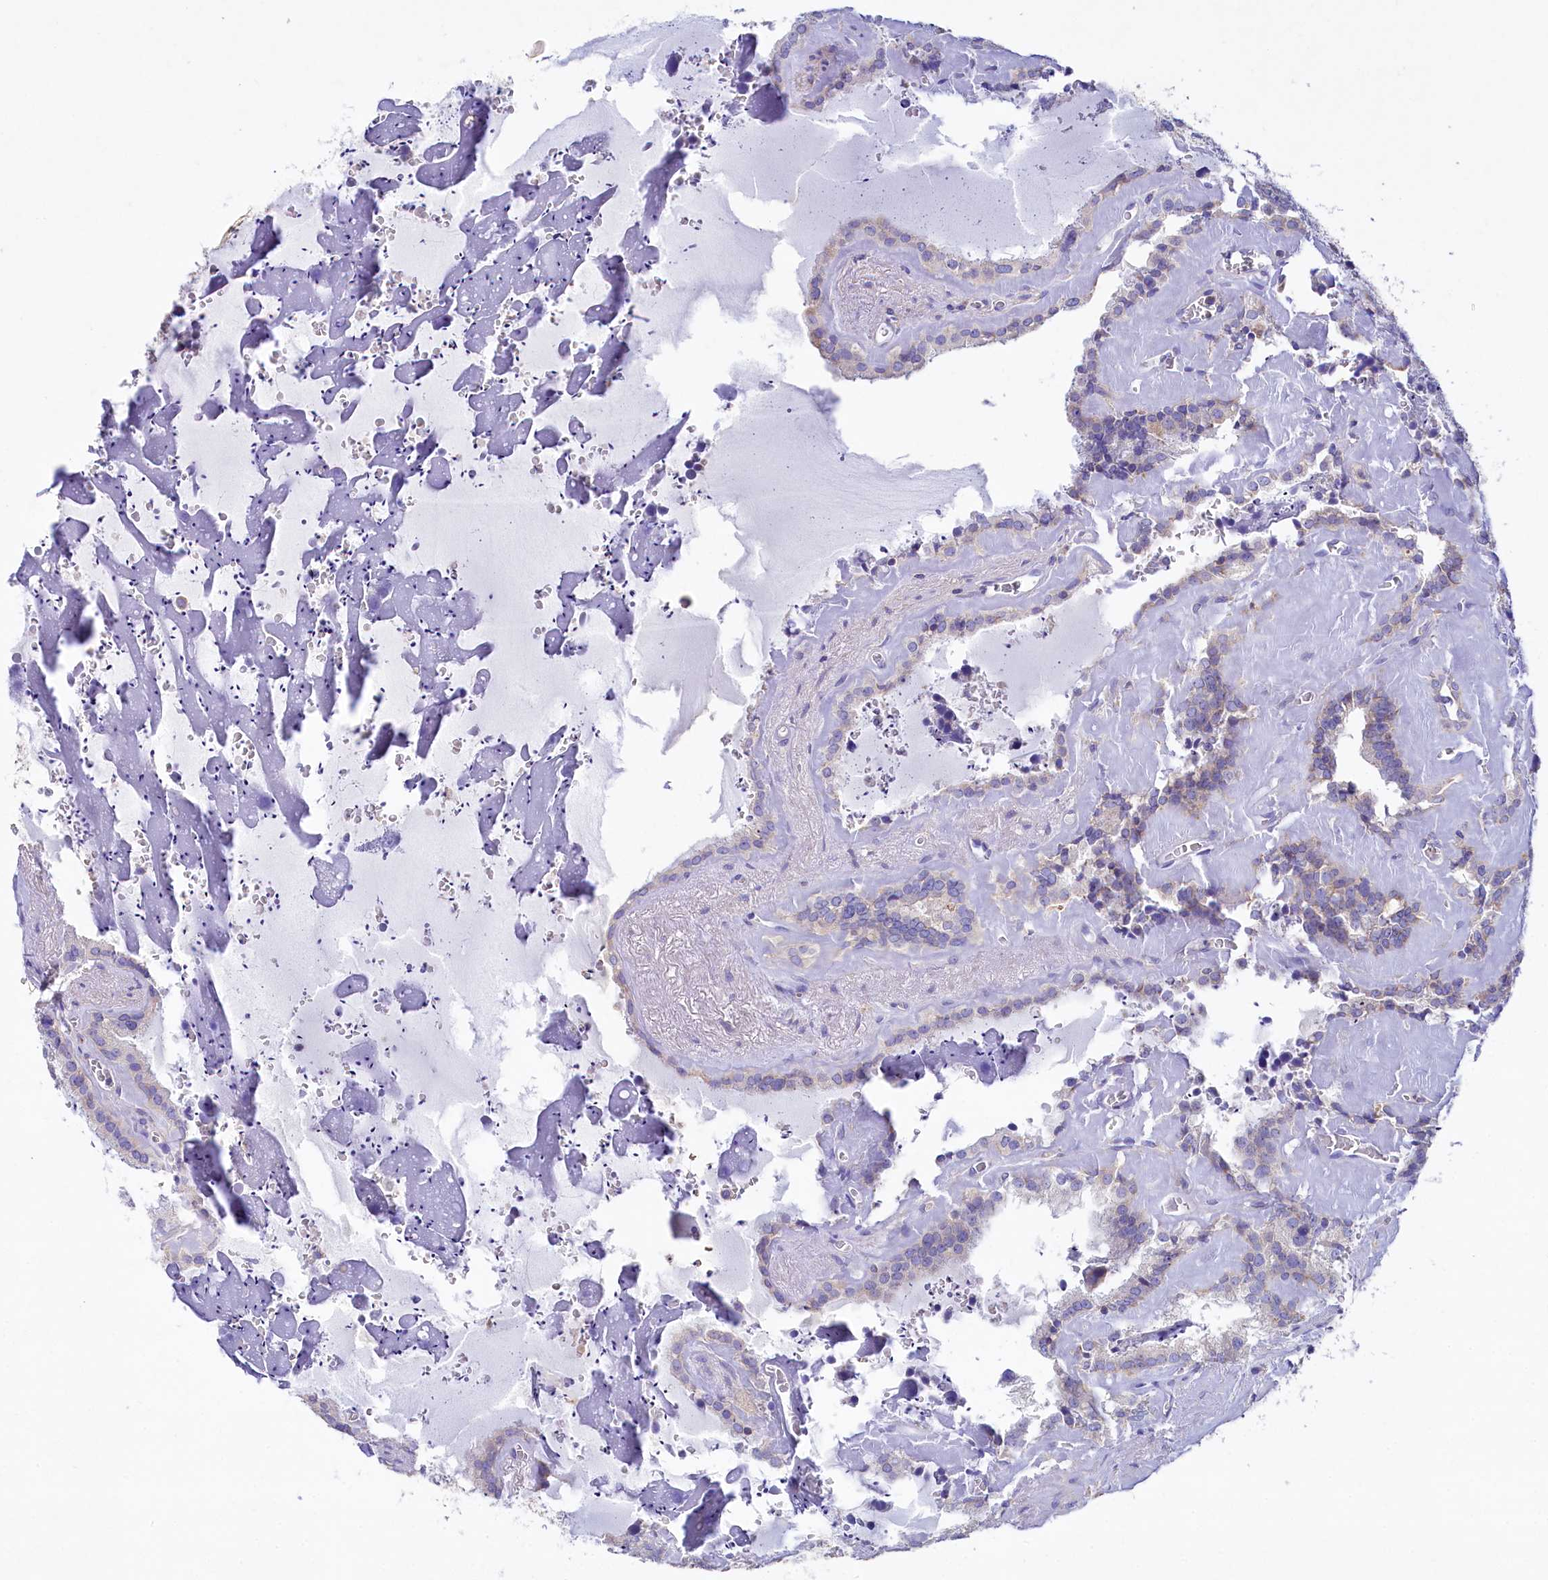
{"staining": {"intensity": "weak", "quantity": "<25%", "location": "cytoplasmic/membranous"}, "tissue": "seminal vesicle", "cell_type": "Glandular cells", "image_type": "normal", "snomed": [{"axis": "morphology", "description": "Normal tissue, NOS"}, {"axis": "topography", "description": "Prostate"}, {"axis": "topography", "description": "Seminal veicle"}], "caption": "Micrograph shows no protein staining in glandular cells of unremarkable seminal vesicle. Brightfield microscopy of immunohistochemistry (IHC) stained with DAB (brown) and hematoxylin (blue), captured at high magnification.", "gene": "VPS26B", "patient": {"sex": "male", "age": 59}}